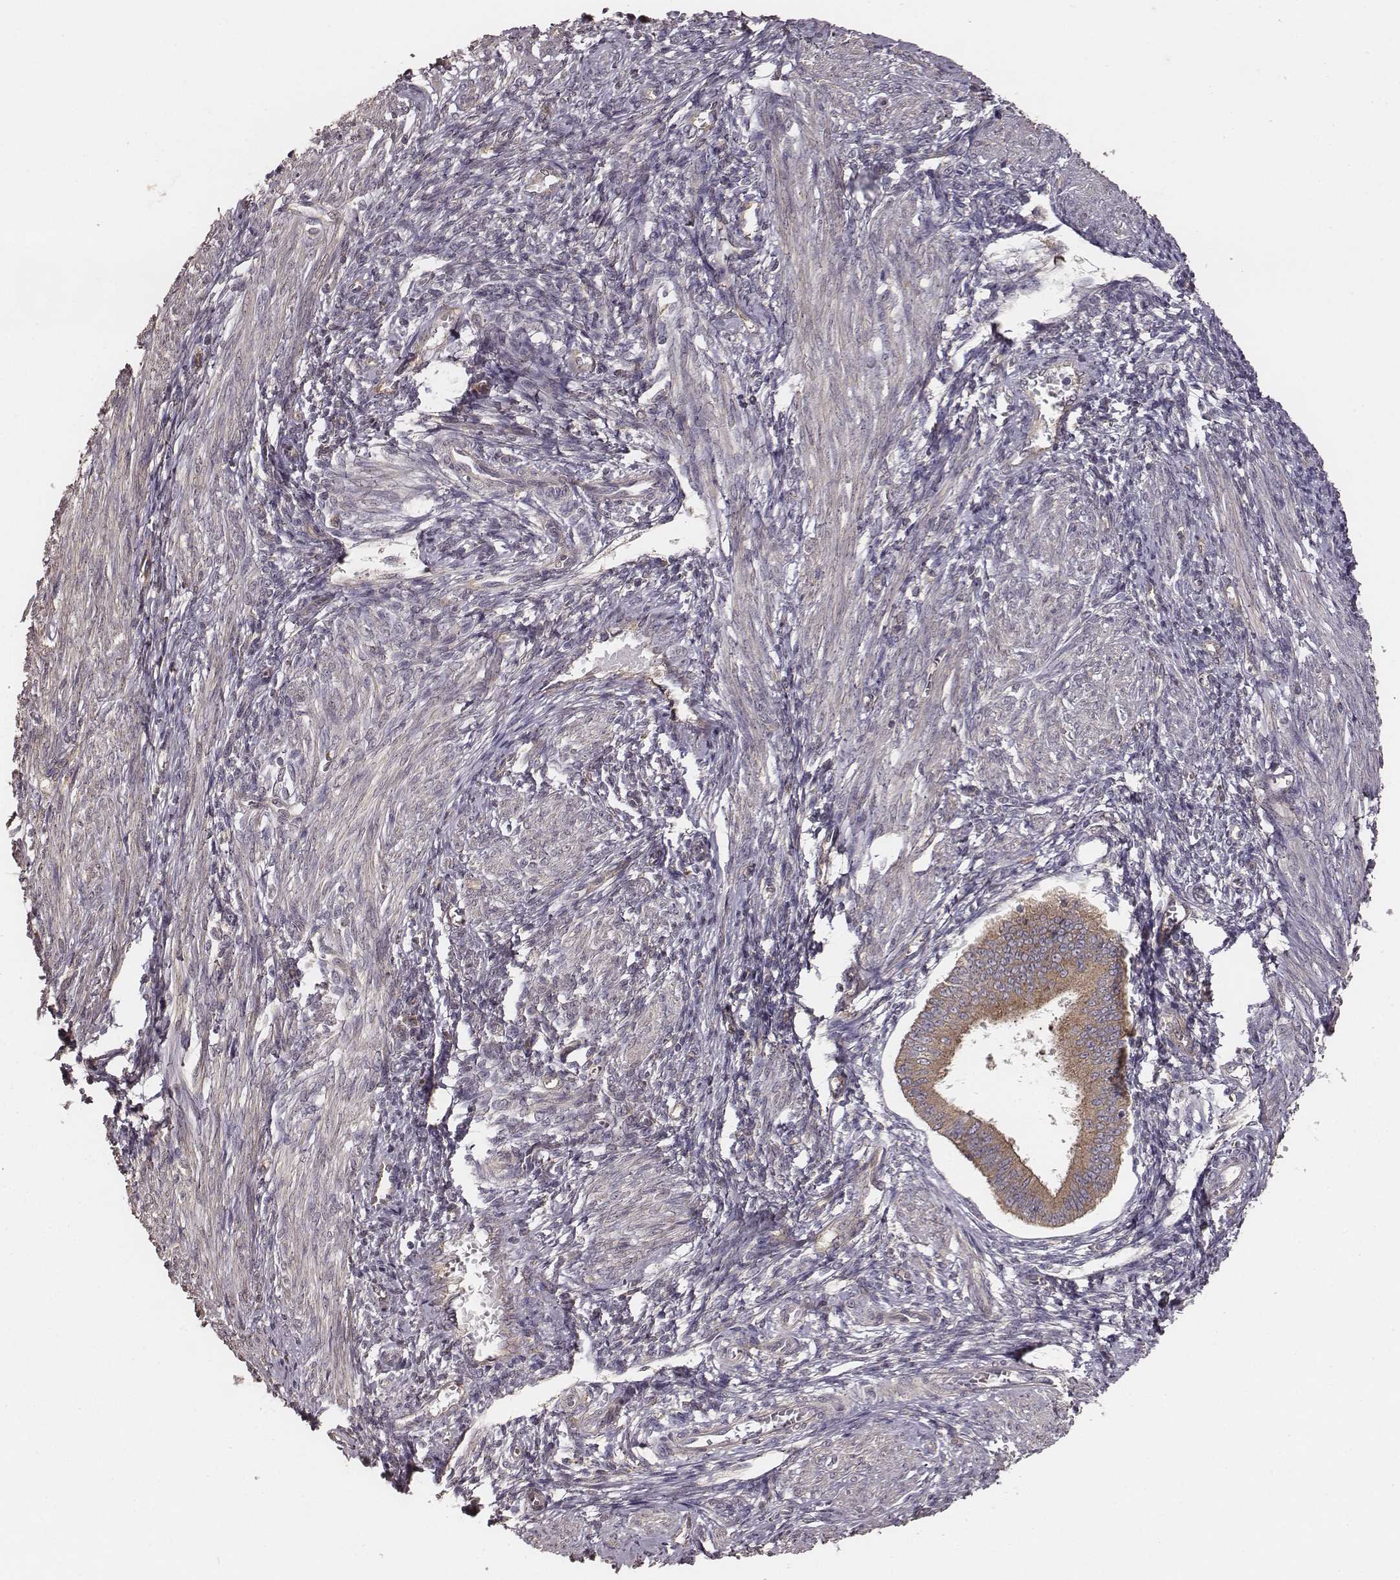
{"staining": {"intensity": "weak", "quantity": "<25%", "location": "cytoplasmic/membranous"}, "tissue": "endometrium", "cell_type": "Cells in endometrial stroma", "image_type": "normal", "snomed": [{"axis": "morphology", "description": "Normal tissue, NOS"}, {"axis": "topography", "description": "Endometrium"}], "caption": "Immunohistochemistry (IHC) histopathology image of normal endometrium stained for a protein (brown), which demonstrates no positivity in cells in endometrial stroma. The staining is performed using DAB (3,3'-diaminobenzidine) brown chromogen with nuclei counter-stained in using hematoxylin.", "gene": "VPS26A", "patient": {"sex": "female", "age": 42}}